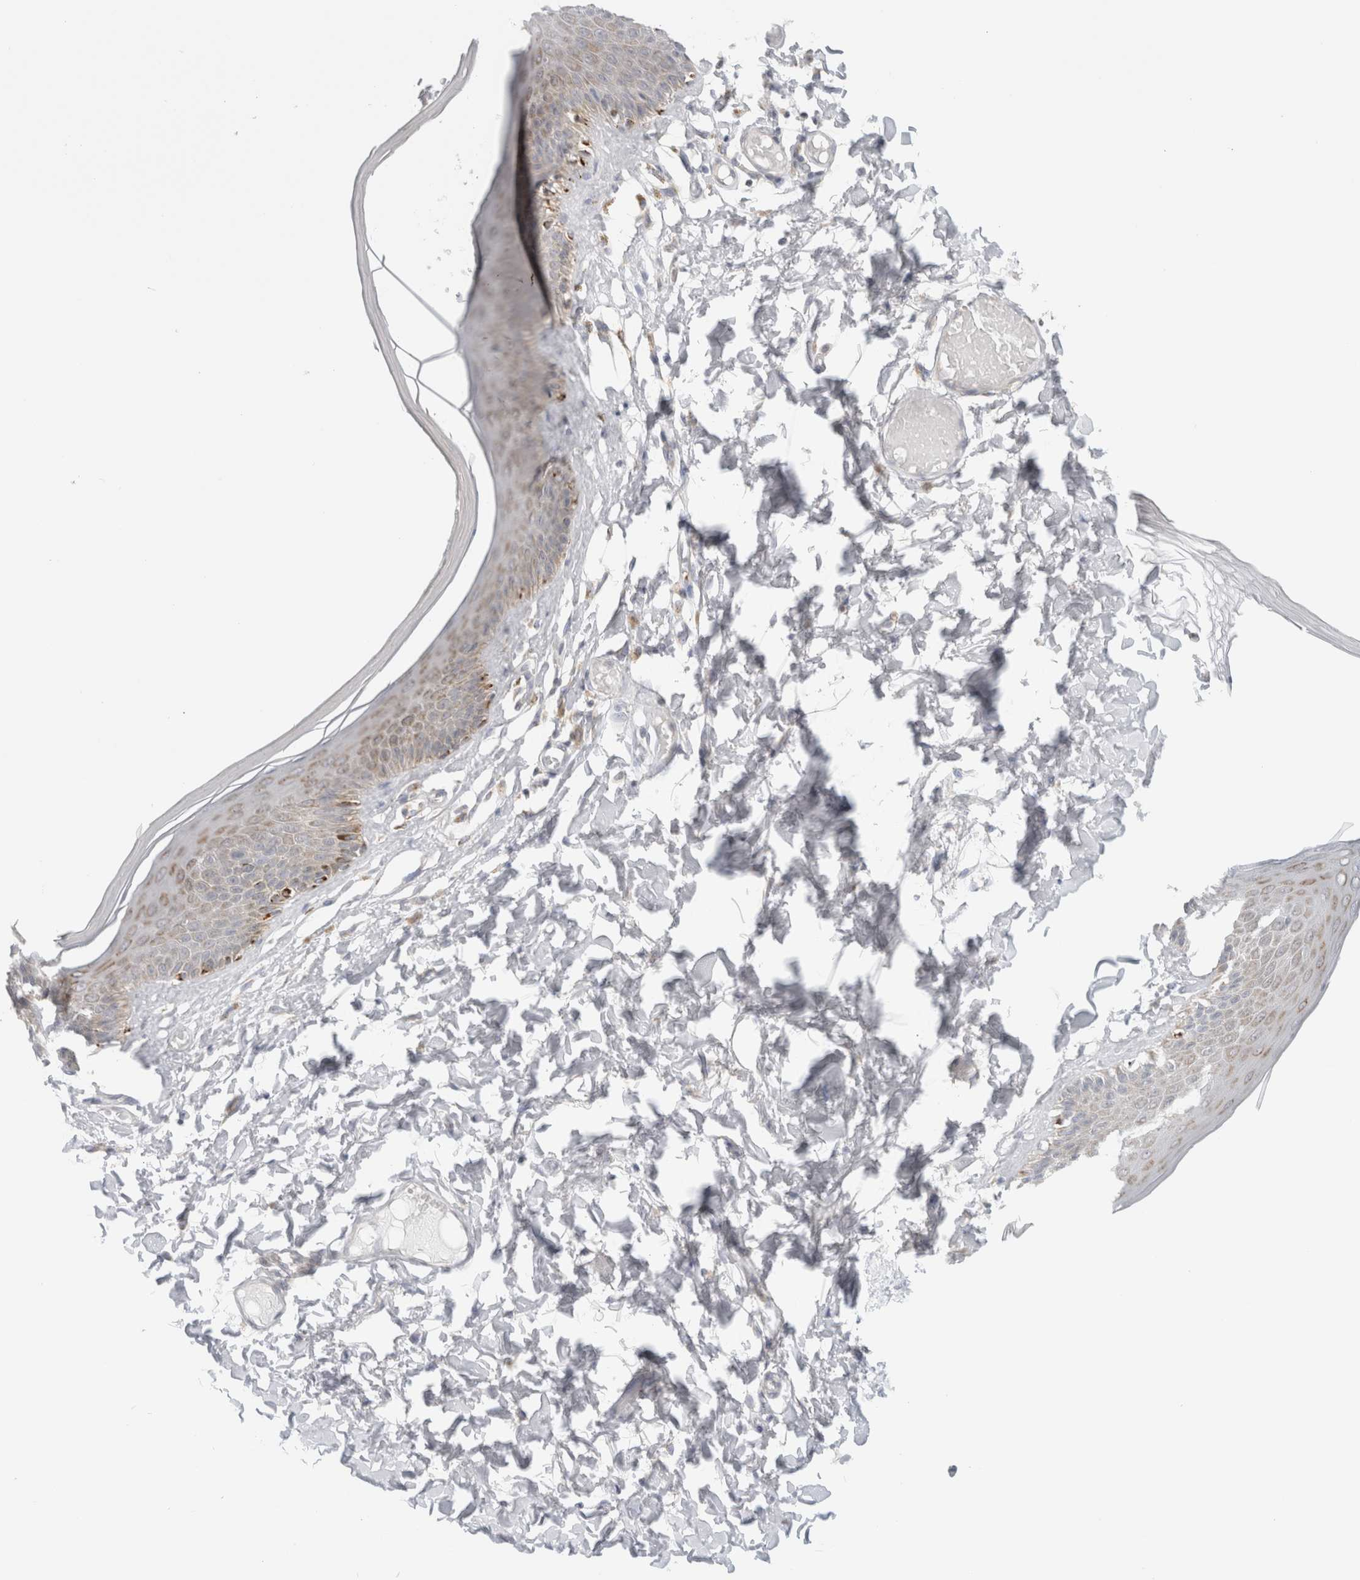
{"staining": {"intensity": "moderate", "quantity": "25%-75%", "location": "cytoplasmic/membranous"}, "tissue": "skin", "cell_type": "Epidermal cells", "image_type": "normal", "snomed": [{"axis": "morphology", "description": "Normal tissue, NOS"}, {"axis": "topography", "description": "Vulva"}], "caption": "Immunohistochemistry staining of benign skin, which displays medium levels of moderate cytoplasmic/membranous staining in approximately 25%-75% of epidermal cells indicating moderate cytoplasmic/membranous protein expression. The staining was performed using DAB (brown) for protein detection and nuclei were counterstained in hematoxylin (blue).", "gene": "FAHD1", "patient": {"sex": "female", "age": 73}}